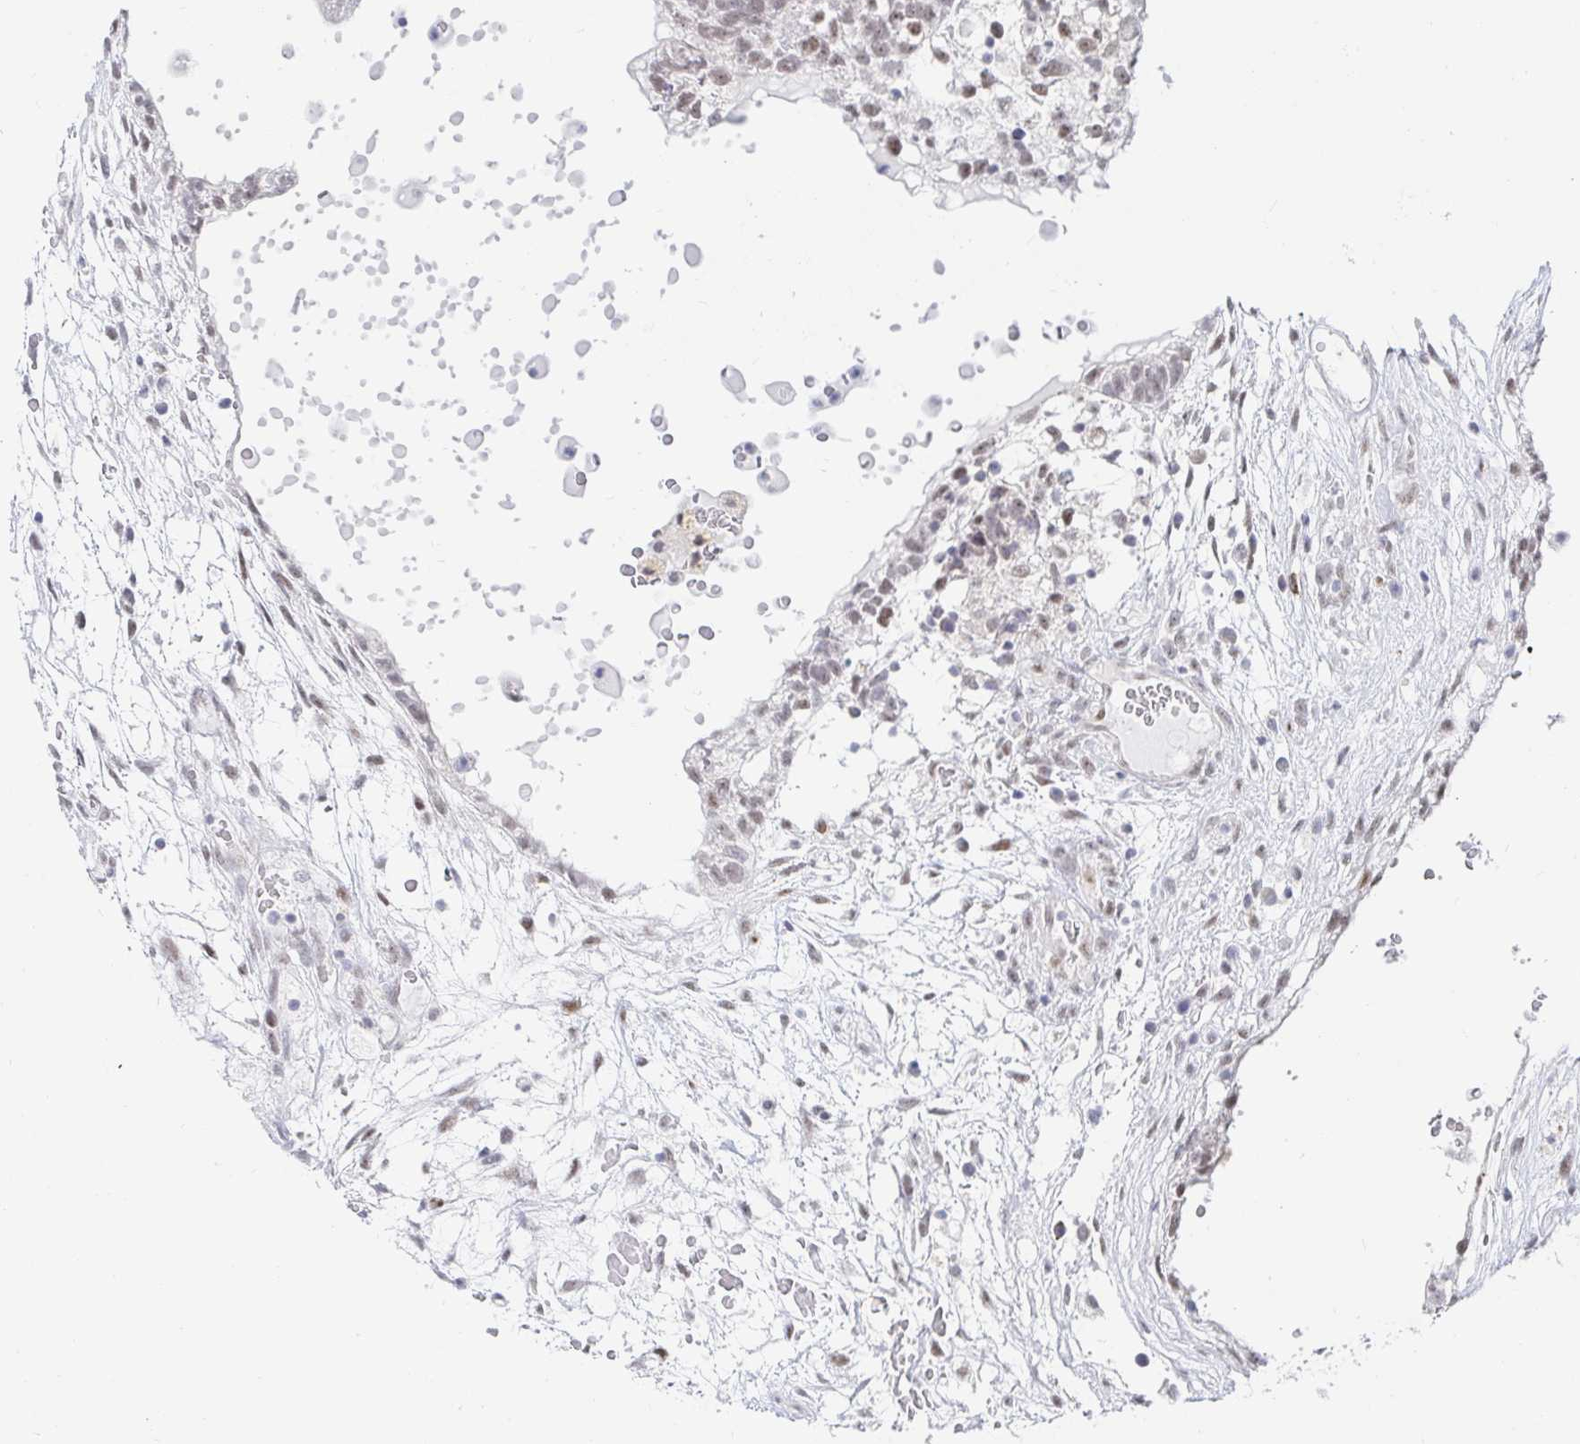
{"staining": {"intensity": "weak", "quantity": ">75%", "location": "nuclear"}, "tissue": "testis cancer", "cell_type": "Tumor cells", "image_type": "cancer", "snomed": [{"axis": "morphology", "description": "Carcinoma, Embryonal, NOS"}, {"axis": "topography", "description": "Testis"}], "caption": "IHC histopathology image of neoplastic tissue: human testis embryonal carcinoma stained using immunohistochemistry displays low levels of weak protein expression localized specifically in the nuclear of tumor cells, appearing as a nuclear brown color.", "gene": "COL28A1", "patient": {"sex": "male", "age": 32}}